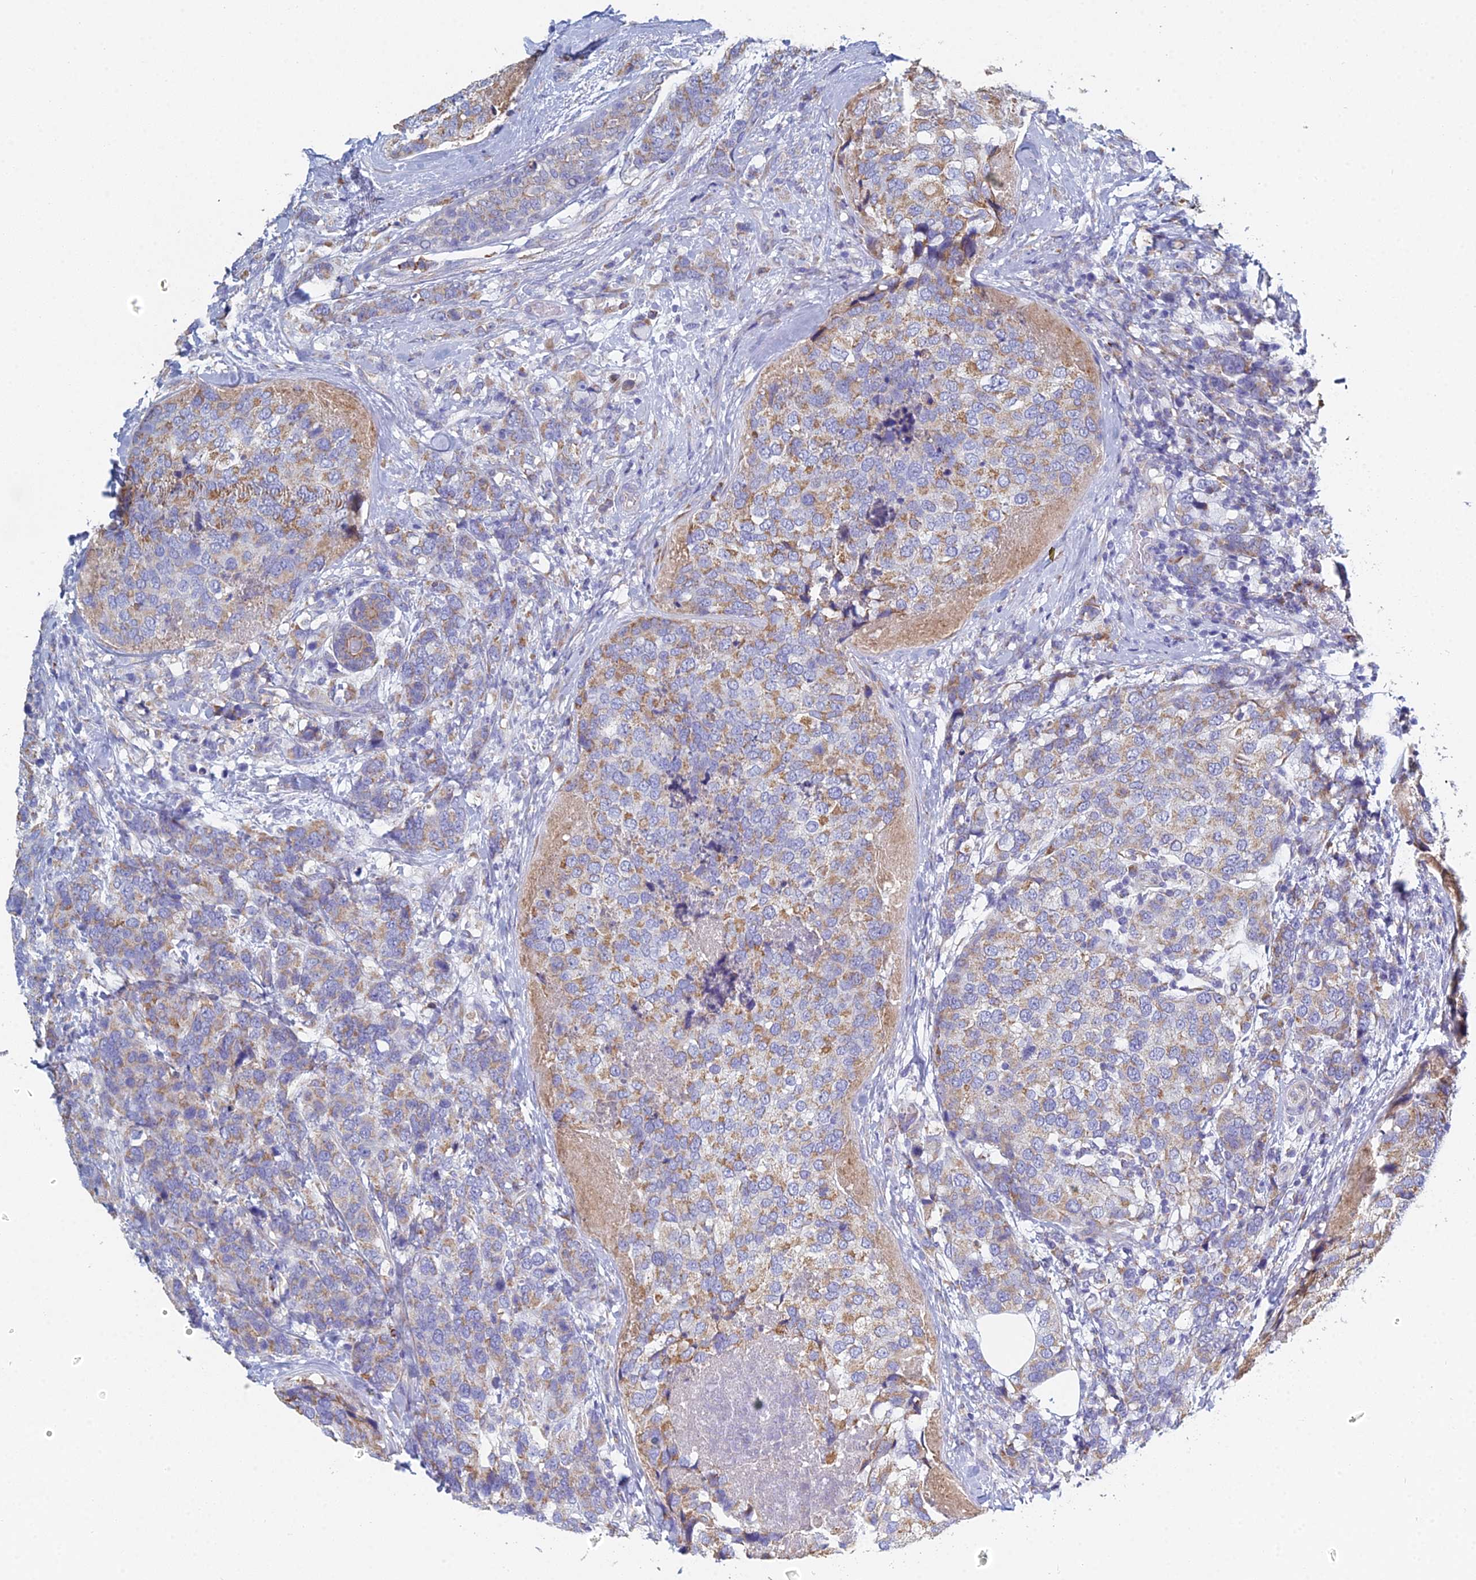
{"staining": {"intensity": "moderate", "quantity": "25%-75%", "location": "cytoplasmic/membranous"}, "tissue": "breast cancer", "cell_type": "Tumor cells", "image_type": "cancer", "snomed": [{"axis": "morphology", "description": "Lobular carcinoma"}, {"axis": "topography", "description": "Breast"}], "caption": "The immunohistochemical stain labels moderate cytoplasmic/membranous expression in tumor cells of breast cancer tissue.", "gene": "CRACR2B", "patient": {"sex": "female", "age": 59}}